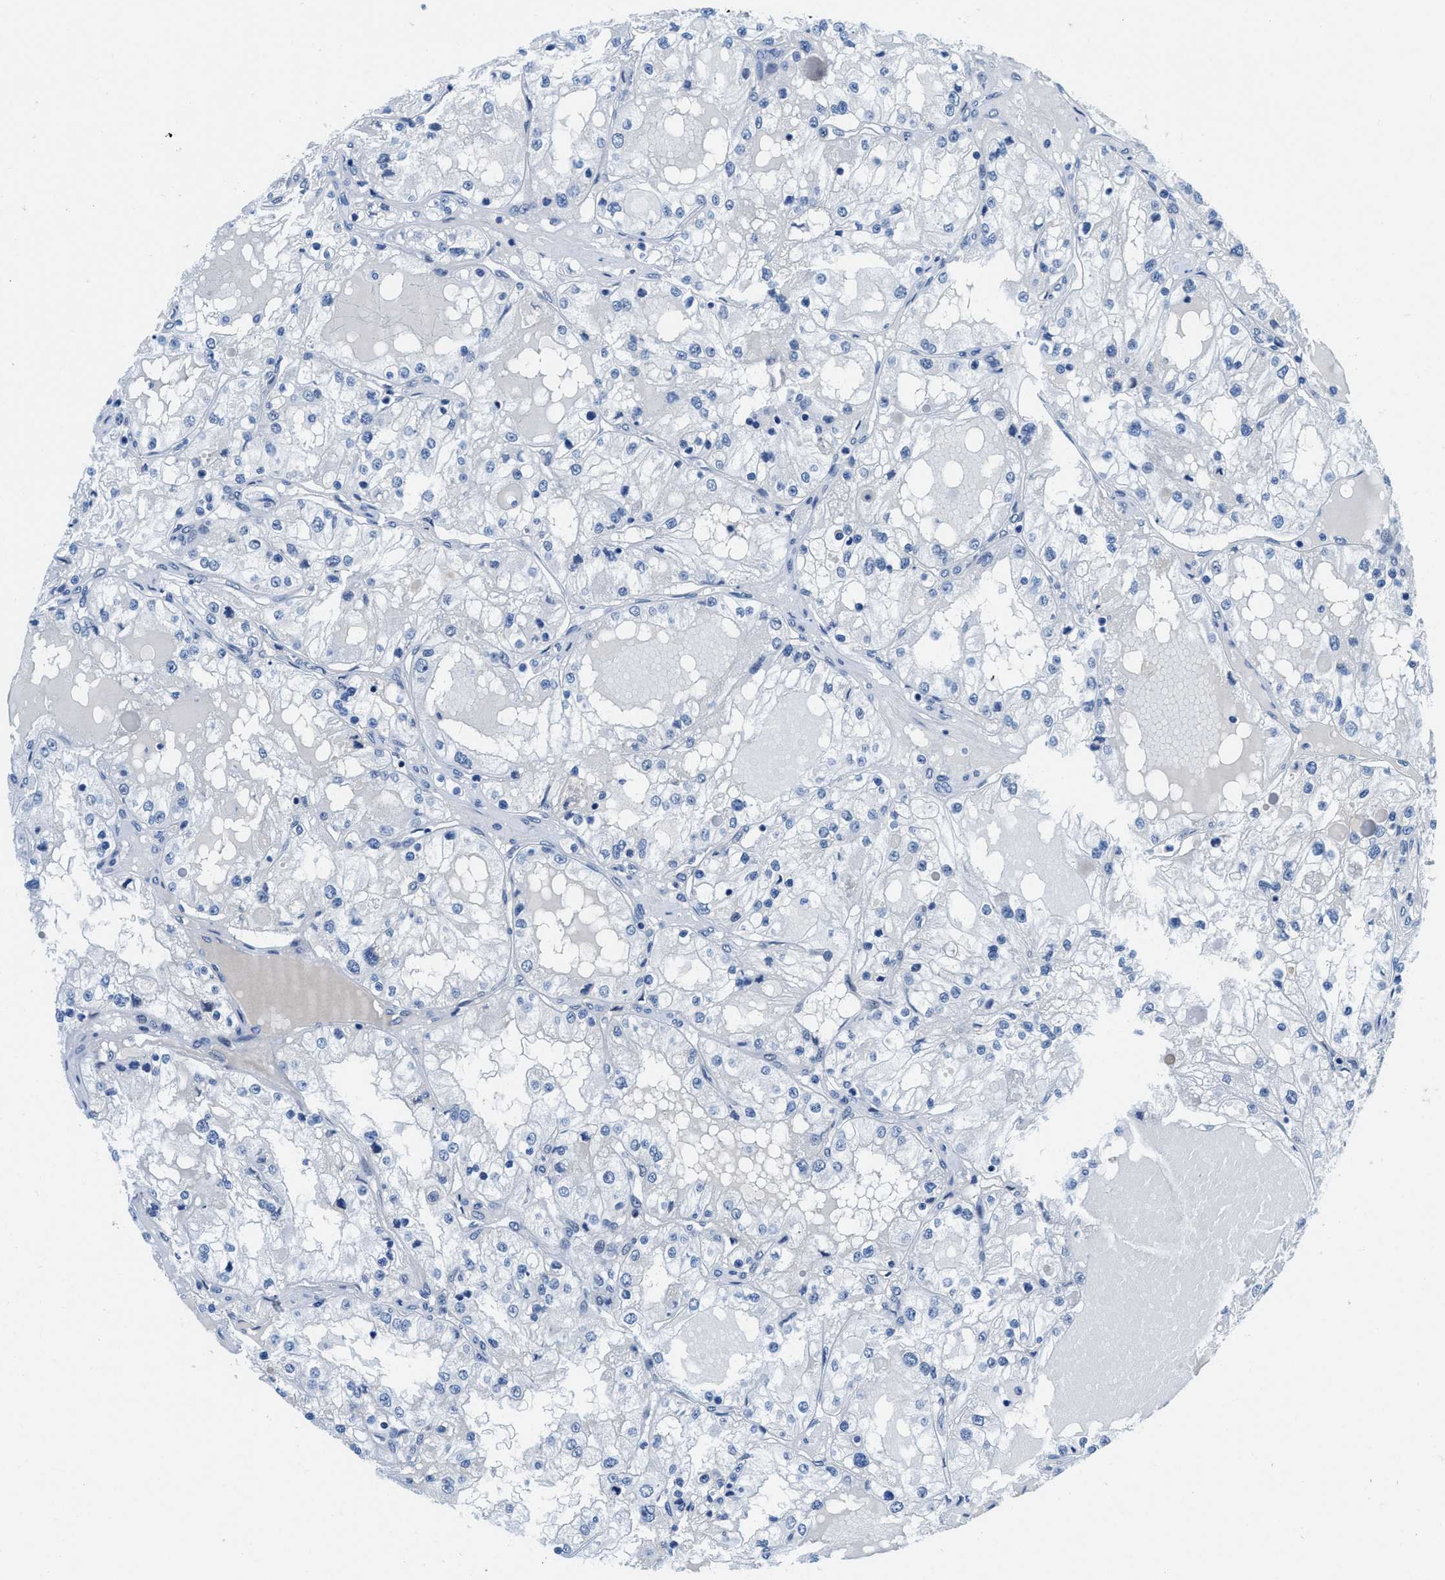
{"staining": {"intensity": "negative", "quantity": "none", "location": "none"}, "tissue": "renal cancer", "cell_type": "Tumor cells", "image_type": "cancer", "snomed": [{"axis": "morphology", "description": "Adenocarcinoma, NOS"}, {"axis": "topography", "description": "Kidney"}], "caption": "This image is of renal cancer stained with IHC to label a protein in brown with the nuclei are counter-stained blue. There is no expression in tumor cells.", "gene": "SMARCAD1", "patient": {"sex": "male", "age": 68}}